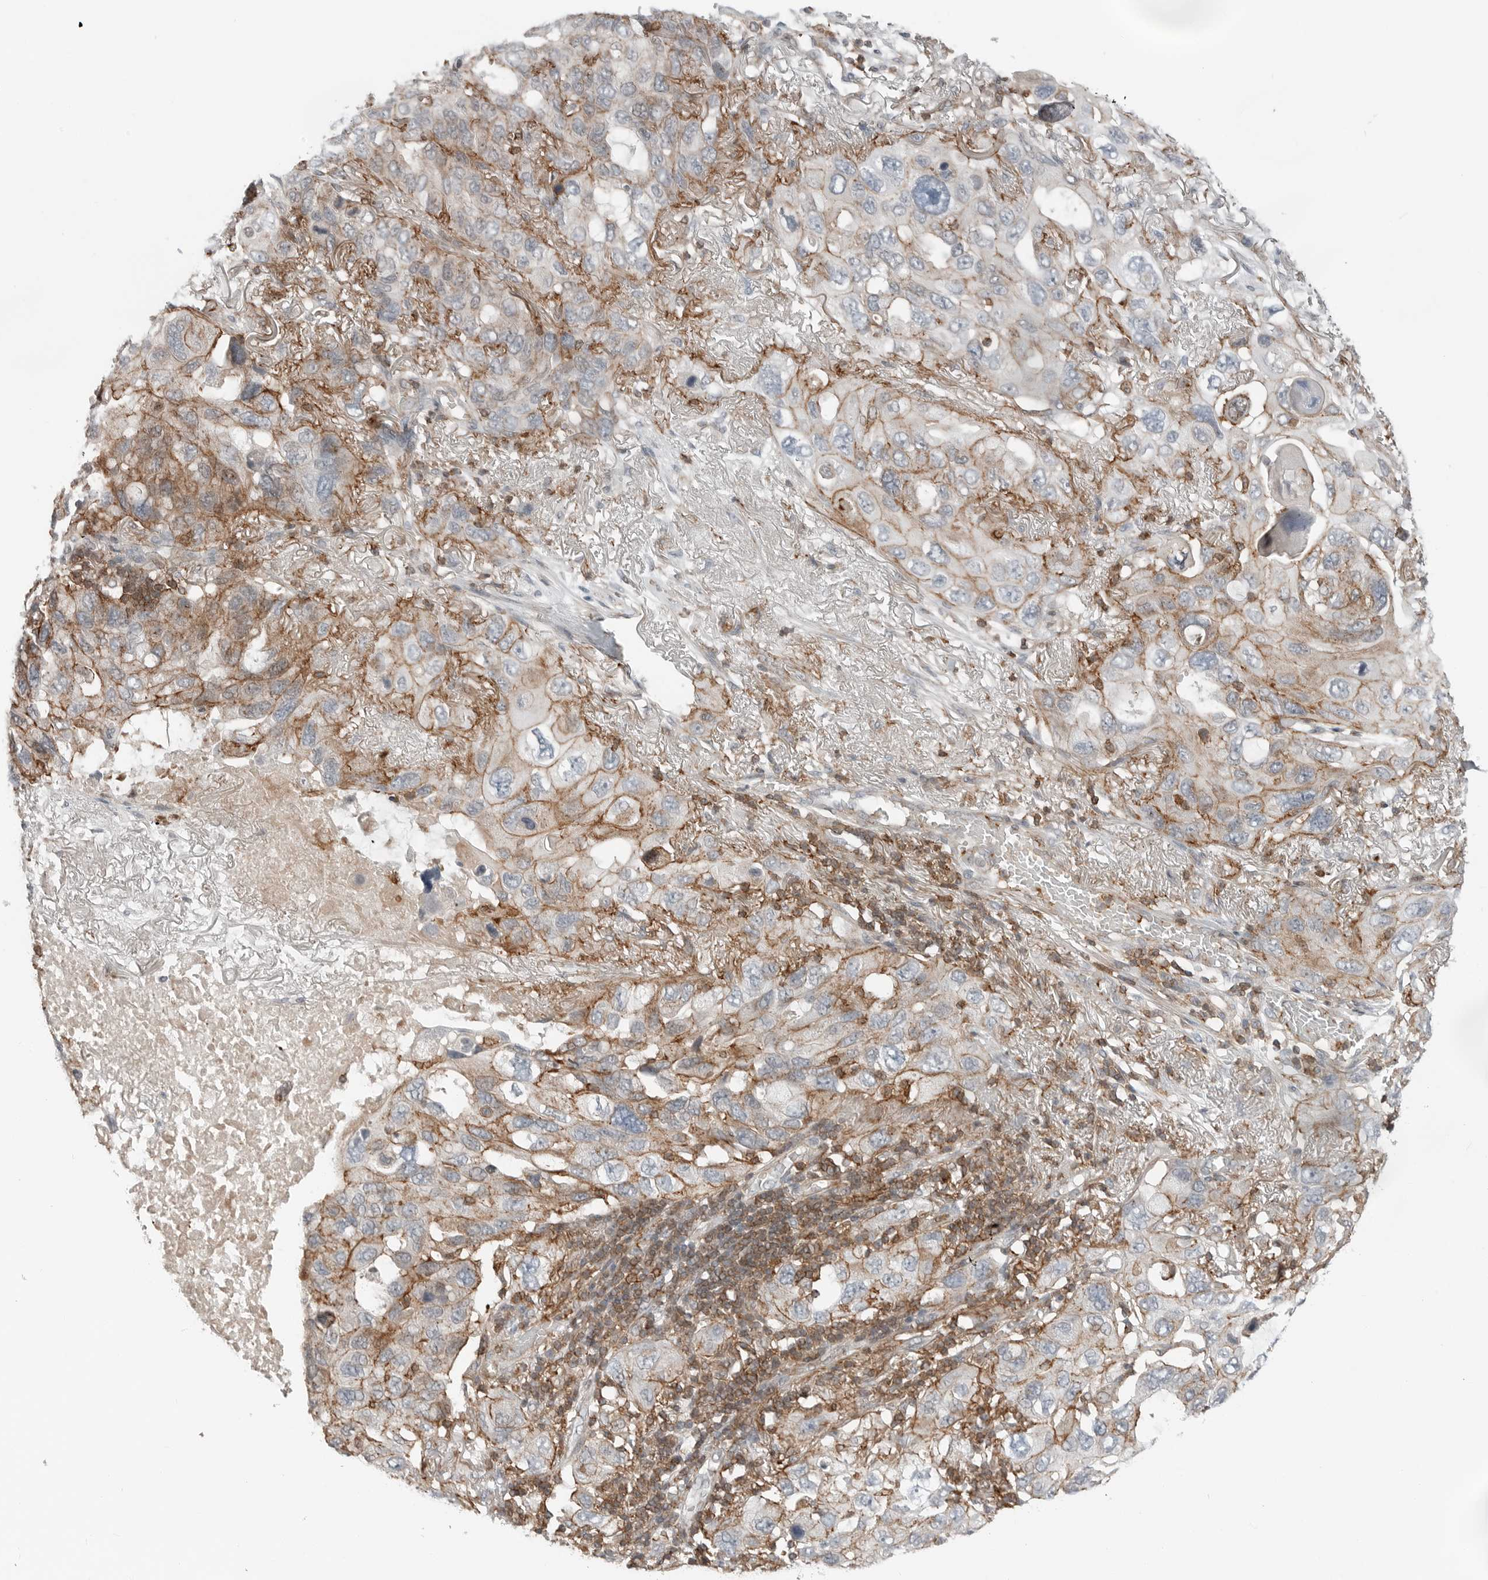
{"staining": {"intensity": "moderate", "quantity": "25%-75%", "location": "cytoplasmic/membranous"}, "tissue": "lung cancer", "cell_type": "Tumor cells", "image_type": "cancer", "snomed": [{"axis": "morphology", "description": "Squamous cell carcinoma, NOS"}, {"axis": "topography", "description": "Lung"}], "caption": "Lung cancer stained for a protein (brown) reveals moderate cytoplasmic/membranous positive expression in approximately 25%-75% of tumor cells.", "gene": "LEFTY2", "patient": {"sex": "female", "age": 73}}